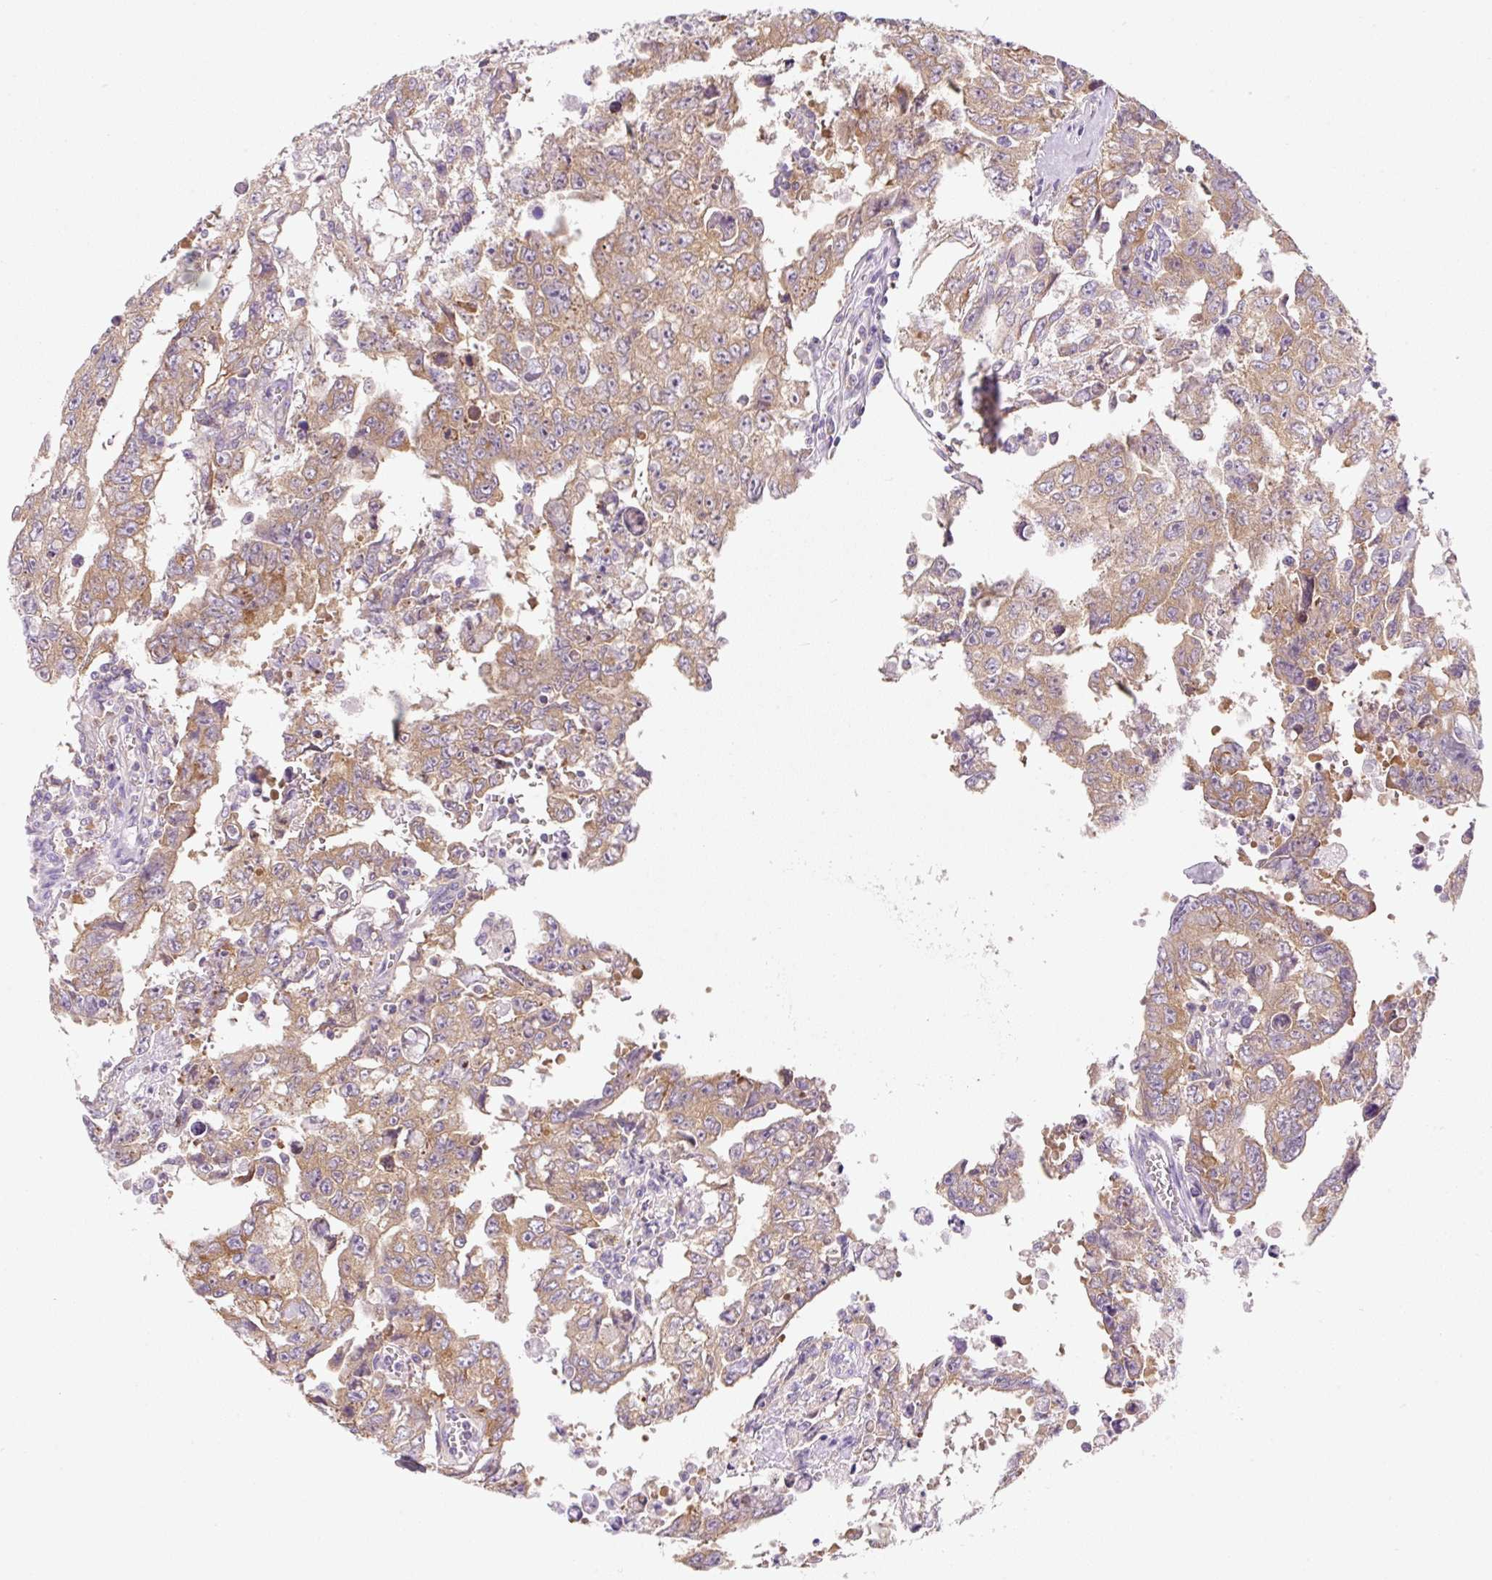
{"staining": {"intensity": "moderate", "quantity": ">75%", "location": "cytoplasmic/membranous"}, "tissue": "testis cancer", "cell_type": "Tumor cells", "image_type": "cancer", "snomed": [{"axis": "morphology", "description": "Carcinoma, Embryonal, NOS"}, {"axis": "topography", "description": "Testis"}], "caption": "Human embryonal carcinoma (testis) stained with a brown dye shows moderate cytoplasmic/membranous positive expression in about >75% of tumor cells.", "gene": "RPL18A", "patient": {"sex": "male", "age": 24}}